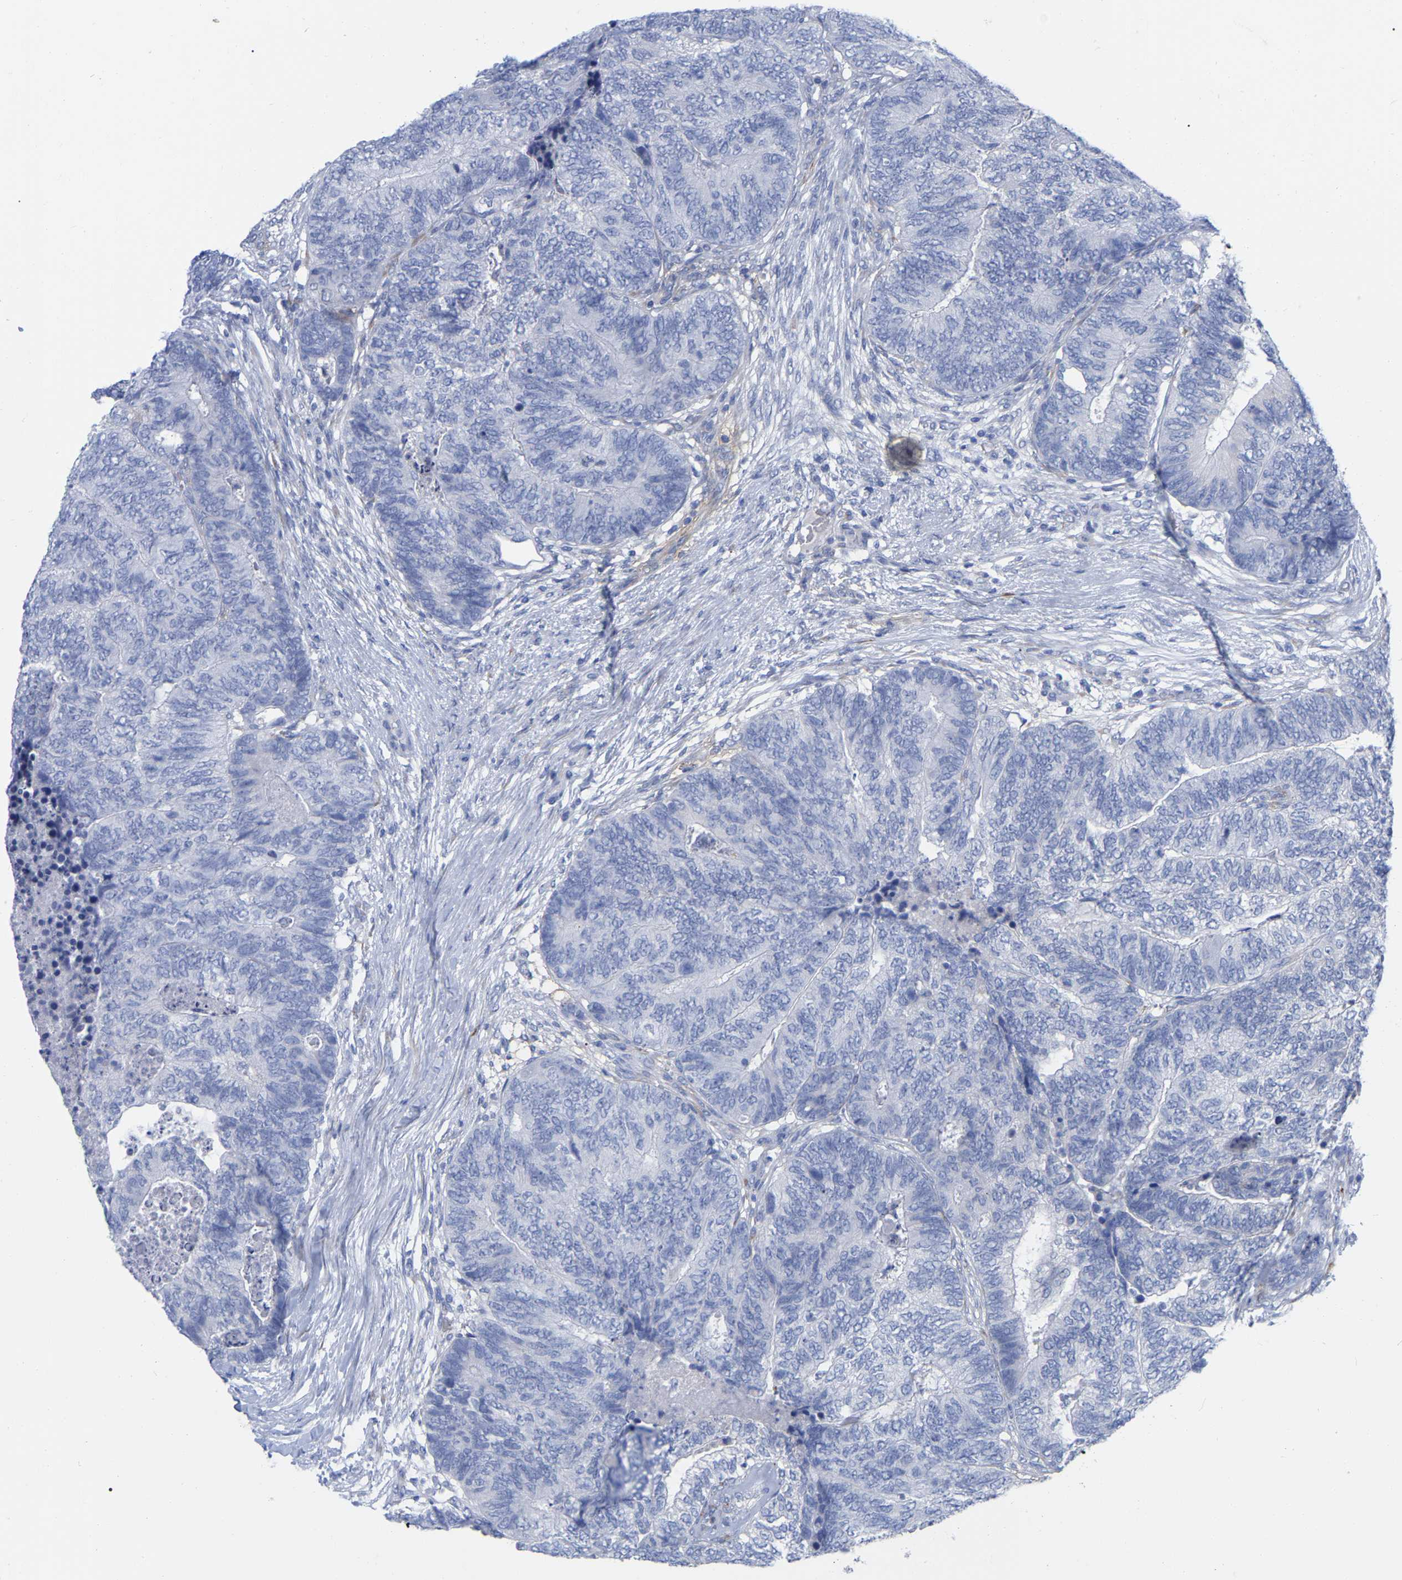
{"staining": {"intensity": "negative", "quantity": "none", "location": "none"}, "tissue": "colorectal cancer", "cell_type": "Tumor cells", "image_type": "cancer", "snomed": [{"axis": "morphology", "description": "Adenocarcinoma, NOS"}, {"axis": "topography", "description": "Colon"}], "caption": "This photomicrograph is of colorectal cancer stained with immunohistochemistry (IHC) to label a protein in brown with the nuclei are counter-stained blue. There is no staining in tumor cells. The staining is performed using DAB (3,3'-diaminobenzidine) brown chromogen with nuclei counter-stained in using hematoxylin.", "gene": "HAPLN1", "patient": {"sex": "female", "age": 67}}